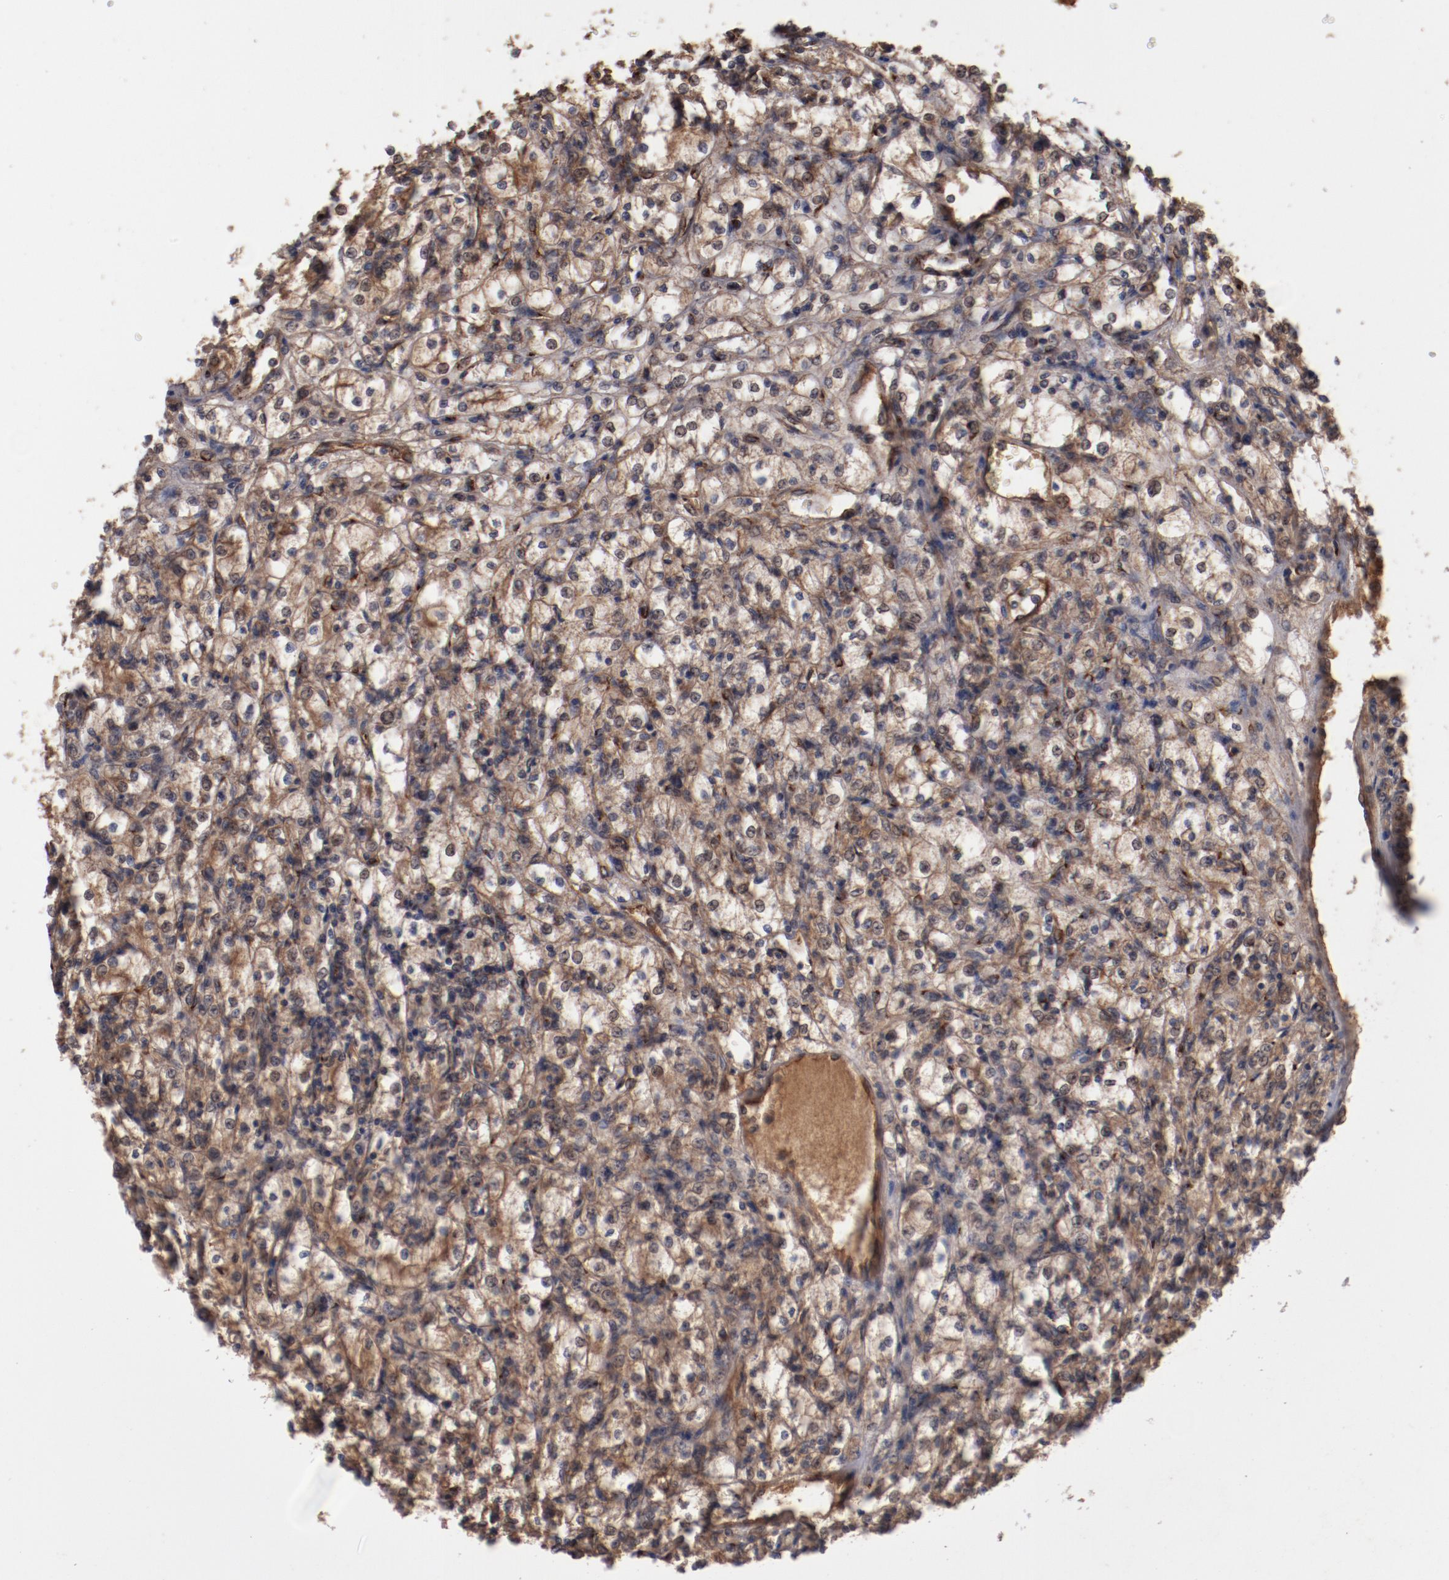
{"staining": {"intensity": "moderate", "quantity": ">75%", "location": "cytoplasmic/membranous"}, "tissue": "renal cancer", "cell_type": "Tumor cells", "image_type": "cancer", "snomed": [{"axis": "morphology", "description": "Adenocarcinoma, NOS"}, {"axis": "topography", "description": "Kidney"}], "caption": "Renal adenocarcinoma was stained to show a protein in brown. There is medium levels of moderate cytoplasmic/membranous staining in about >75% of tumor cells.", "gene": "DIPK2B", "patient": {"sex": "male", "age": 61}}